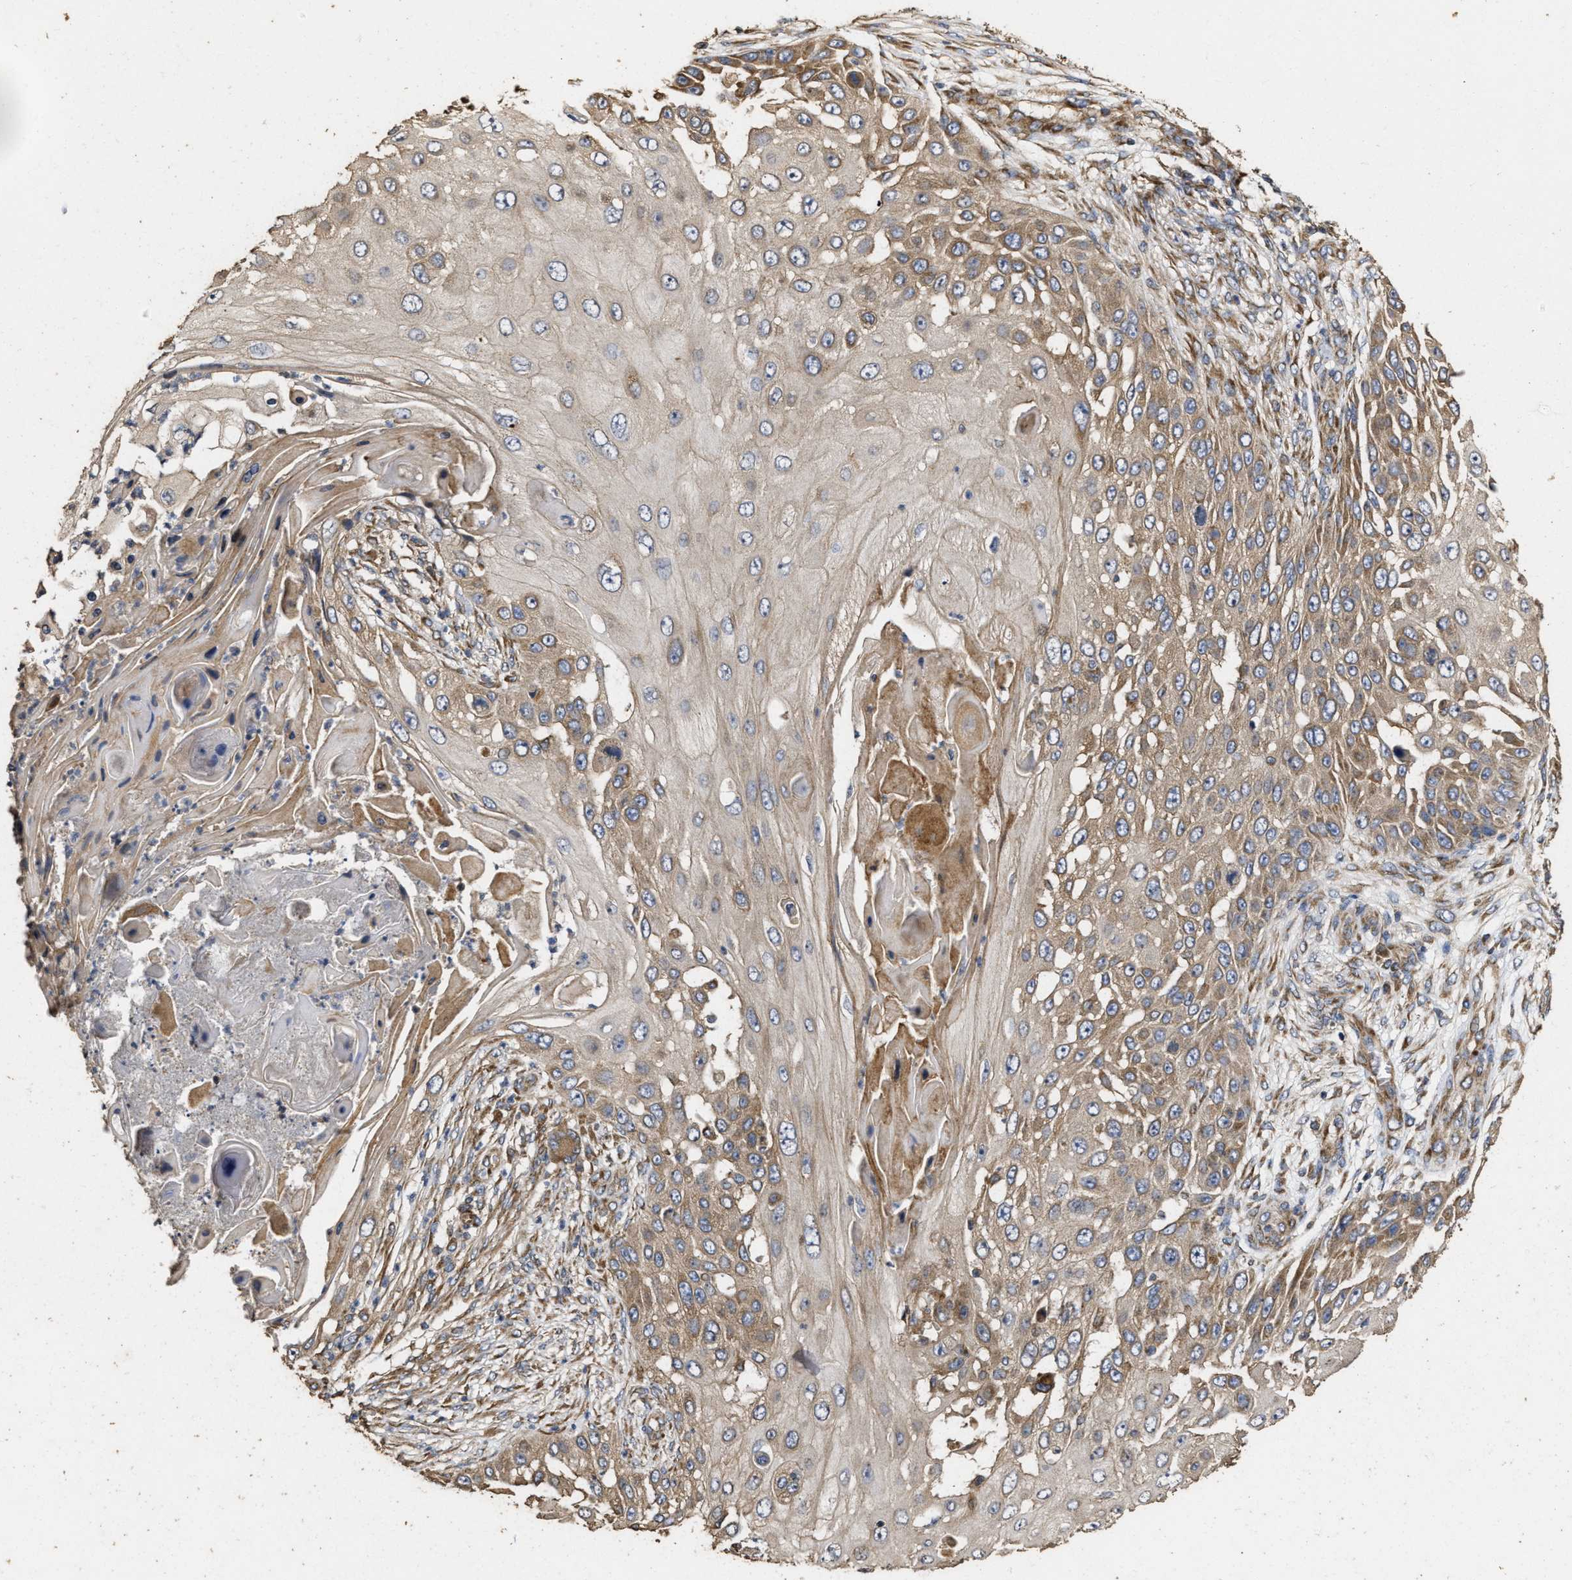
{"staining": {"intensity": "moderate", "quantity": ">75%", "location": "cytoplasmic/membranous"}, "tissue": "skin cancer", "cell_type": "Tumor cells", "image_type": "cancer", "snomed": [{"axis": "morphology", "description": "Squamous cell carcinoma, NOS"}, {"axis": "topography", "description": "Skin"}], "caption": "The image demonstrates a brown stain indicating the presence of a protein in the cytoplasmic/membranous of tumor cells in skin cancer. Immunohistochemistry (ihc) stains the protein of interest in brown and the nuclei are stained blue.", "gene": "NAV1", "patient": {"sex": "female", "age": 44}}